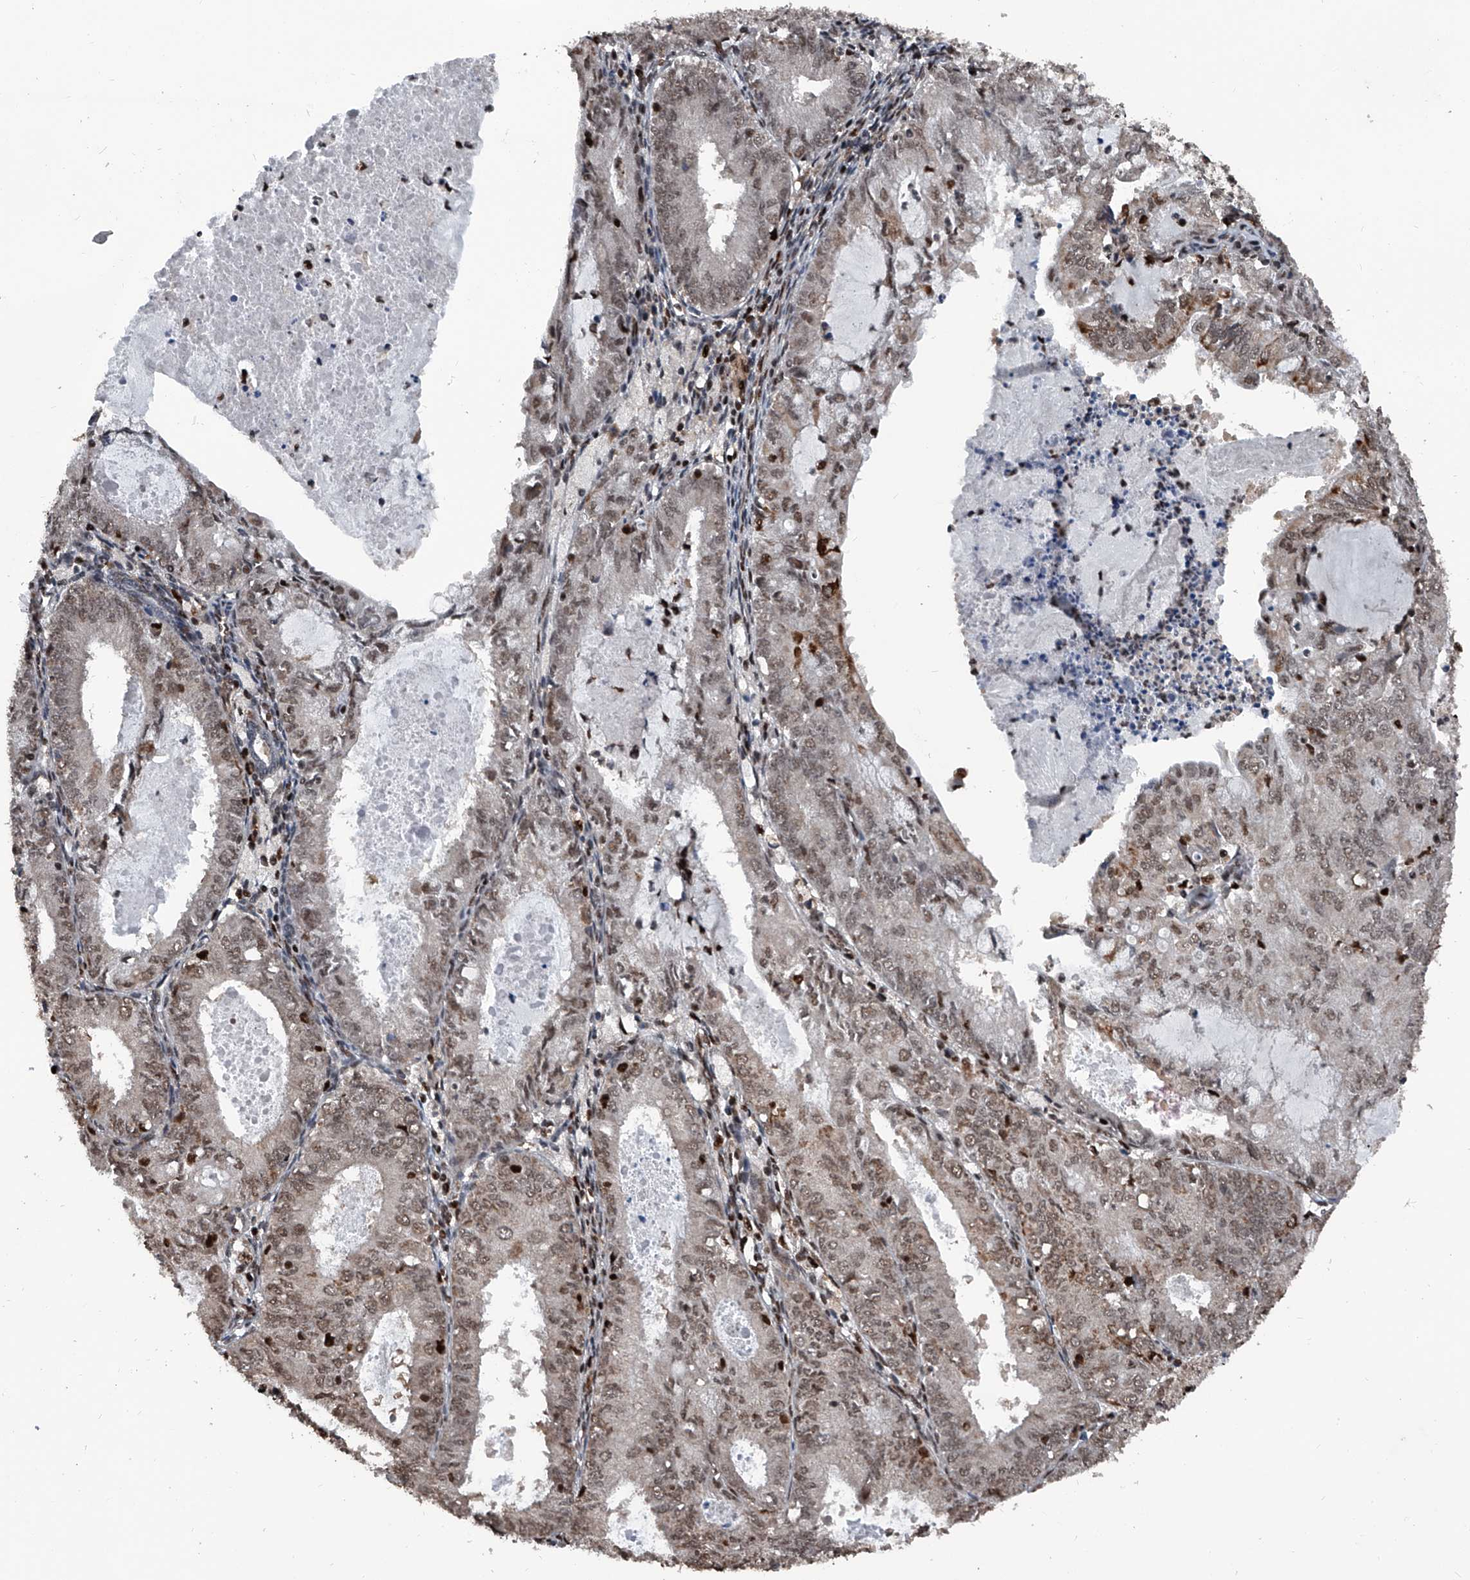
{"staining": {"intensity": "weak", "quantity": ">75%", "location": "nuclear"}, "tissue": "endometrial cancer", "cell_type": "Tumor cells", "image_type": "cancer", "snomed": [{"axis": "morphology", "description": "Adenocarcinoma, NOS"}, {"axis": "topography", "description": "Endometrium"}], "caption": "Weak nuclear staining for a protein is present in about >75% of tumor cells of endometrial adenocarcinoma using IHC.", "gene": "FKBP5", "patient": {"sex": "female", "age": 57}}